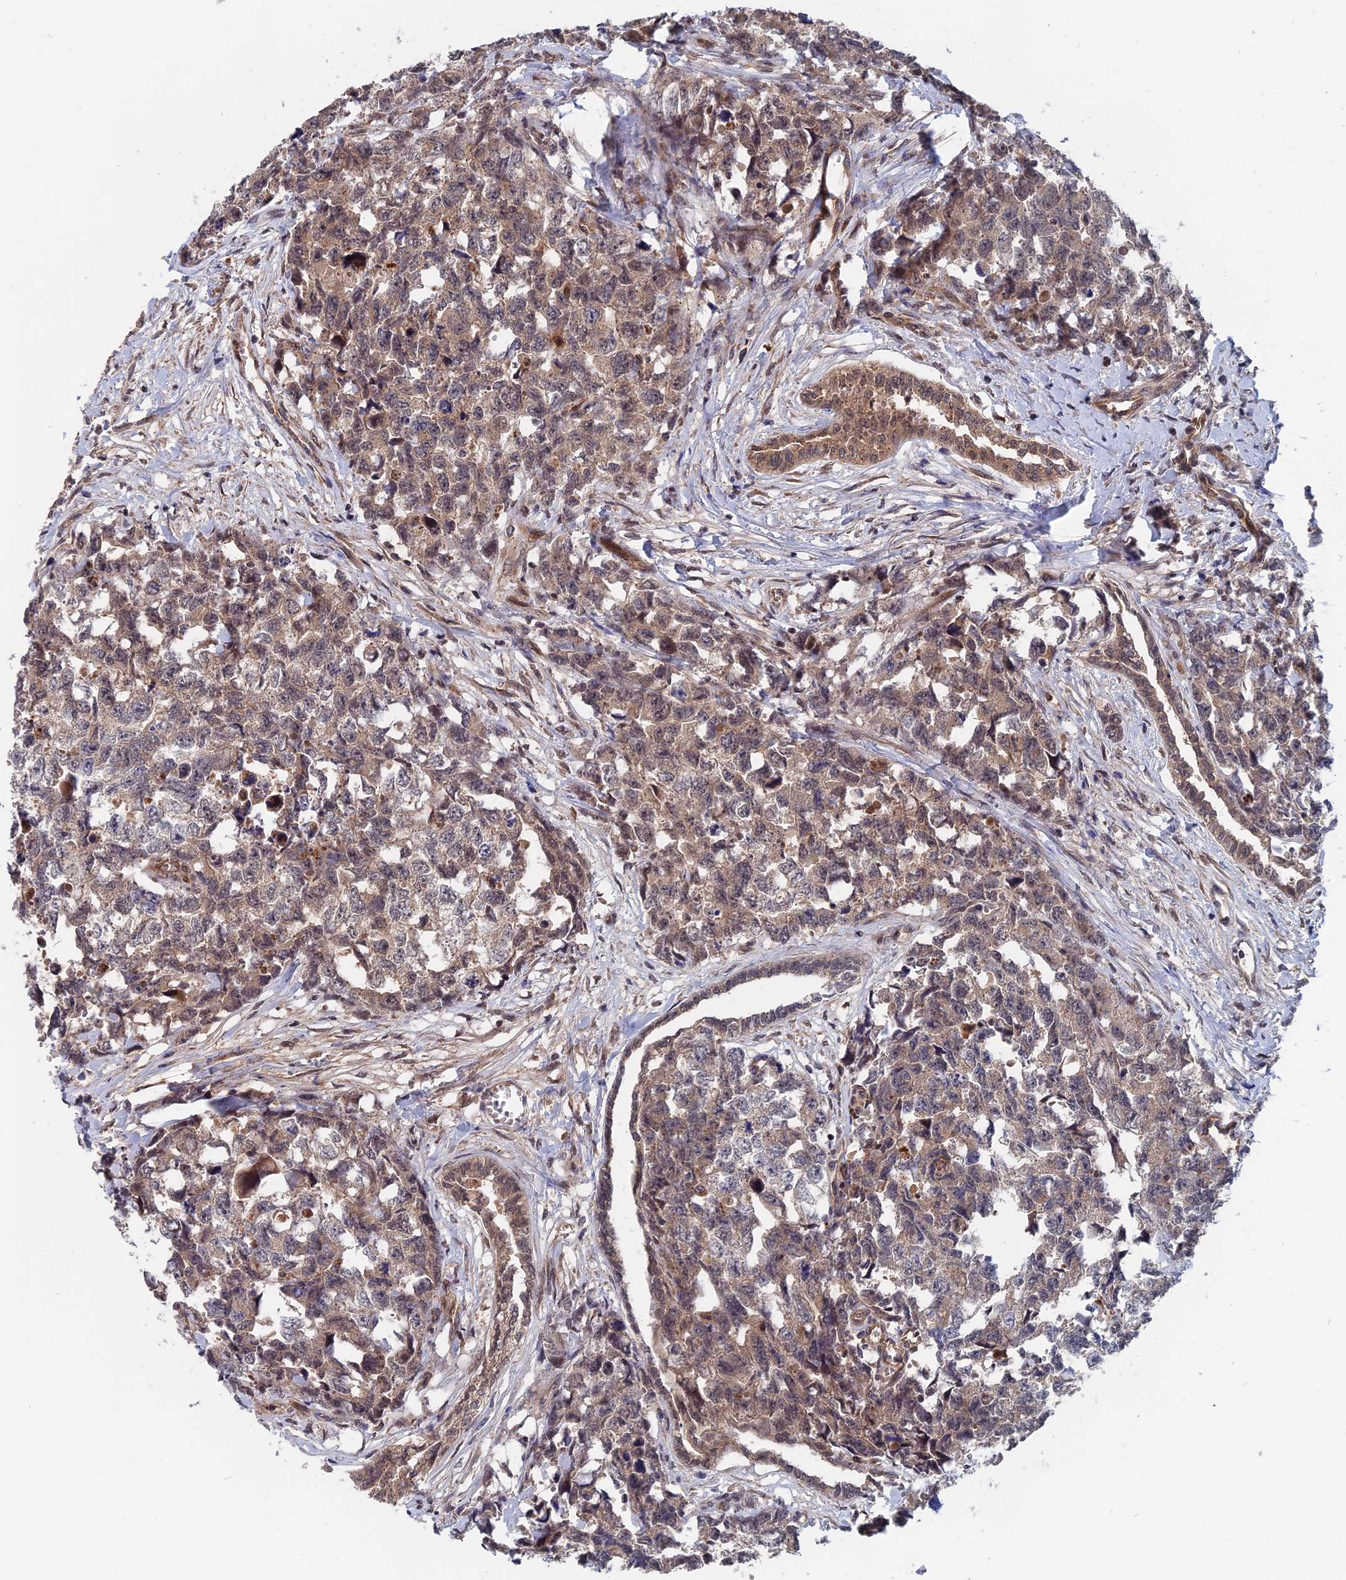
{"staining": {"intensity": "weak", "quantity": ">75%", "location": "cytoplasmic/membranous"}, "tissue": "testis cancer", "cell_type": "Tumor cells", "image_type": "cancer", "snomed": [{"axis": "morphology", "description": "Carcinoma, Embryonal, NOS"}, {"axis": "topography", "description": "Testis"}], "caption": "Protein staining of testis embryonal carcinoma tissue displays weak cytoplasmic/membranous expression in about >75% of tumor cells.", "gene": "TRAPPC2L", "patient": {"sex": "male", "age": 31}}